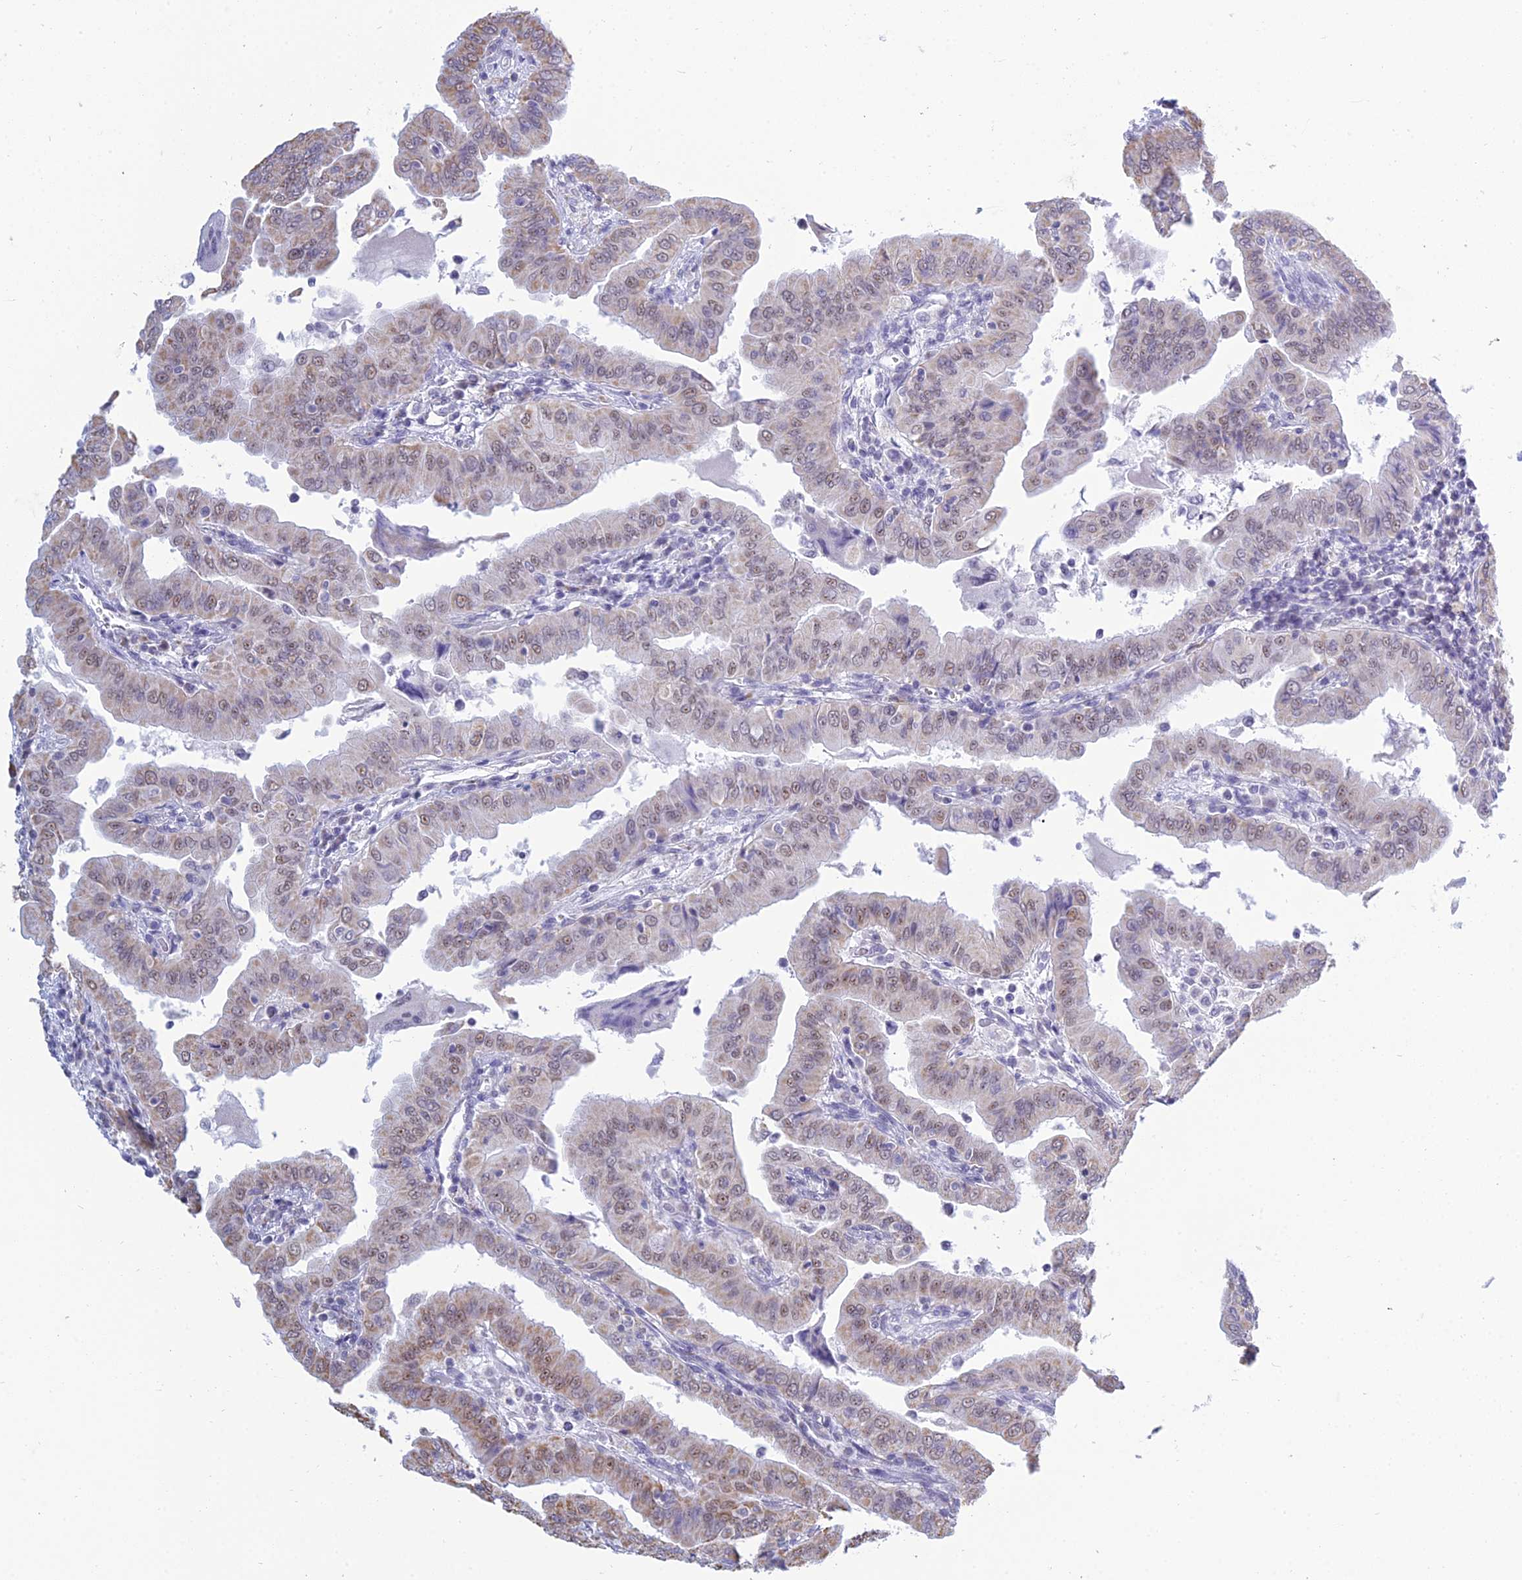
{"staining": {"intensity": "weak", "quantity": ">75%", "location": "cytoplasmic/membranous,nuclear"}, "tissue": "thyroid cancer", "cell_type": "Tumor cells", "image_type": "cancer", "snomed": [{"axis": "morphology", "description": "Papillary adenocarcinoma, NOS"}, {"axis": "topography", "description": "Thyroid gland"}], "caption": "This is an image of immunohistochemistry (IHC) staining of papillary adenocarcinoma (thyroid), which shows weak positivity in the cytoplasmic/membranous and nuclear of tumor cells.", "gene": "KLF14", "patient": {"sex": "male", "age": 33}}